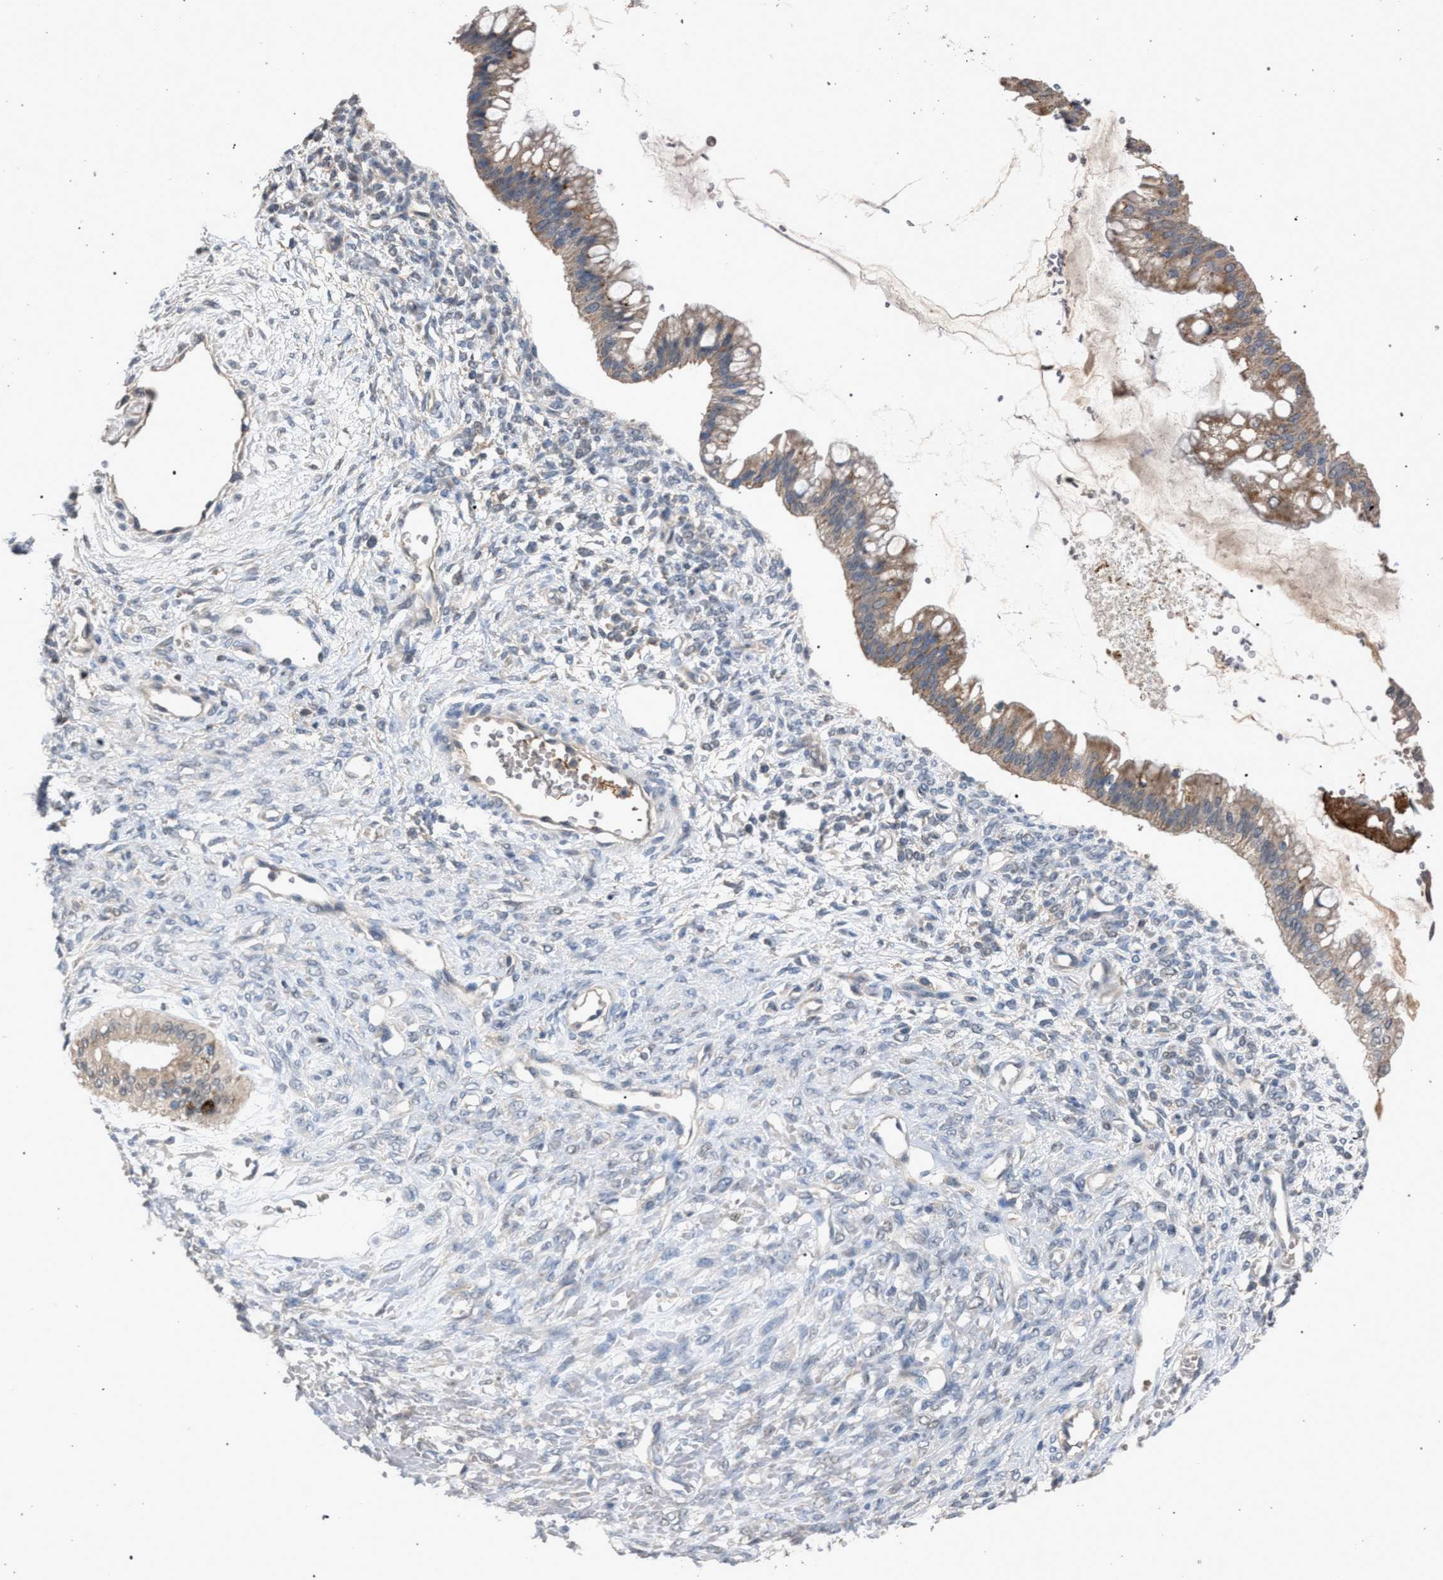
{"staining": {"intensity": "moderate", "quantity": ">75%", "location": "cytoplasmic/membranous"}, "tissue": "ovarian cancer", "cell_type": "Tumor cells", "image_type": "cancer", "snomed": [{"axis": "morphology", "description": "Cystadenocarcinoma, mucinous, NOS"}, {"axis": "topography", "description": "Ovary"}], "caption": "This image displays immunohistochemistry staining of ovarian cancer, with medium moderate cytoplasmic/membranous staining in approximately >75% of tumor cells.", "gene": "TECPR1", "patient": {"sex": "female", "age": 73}}